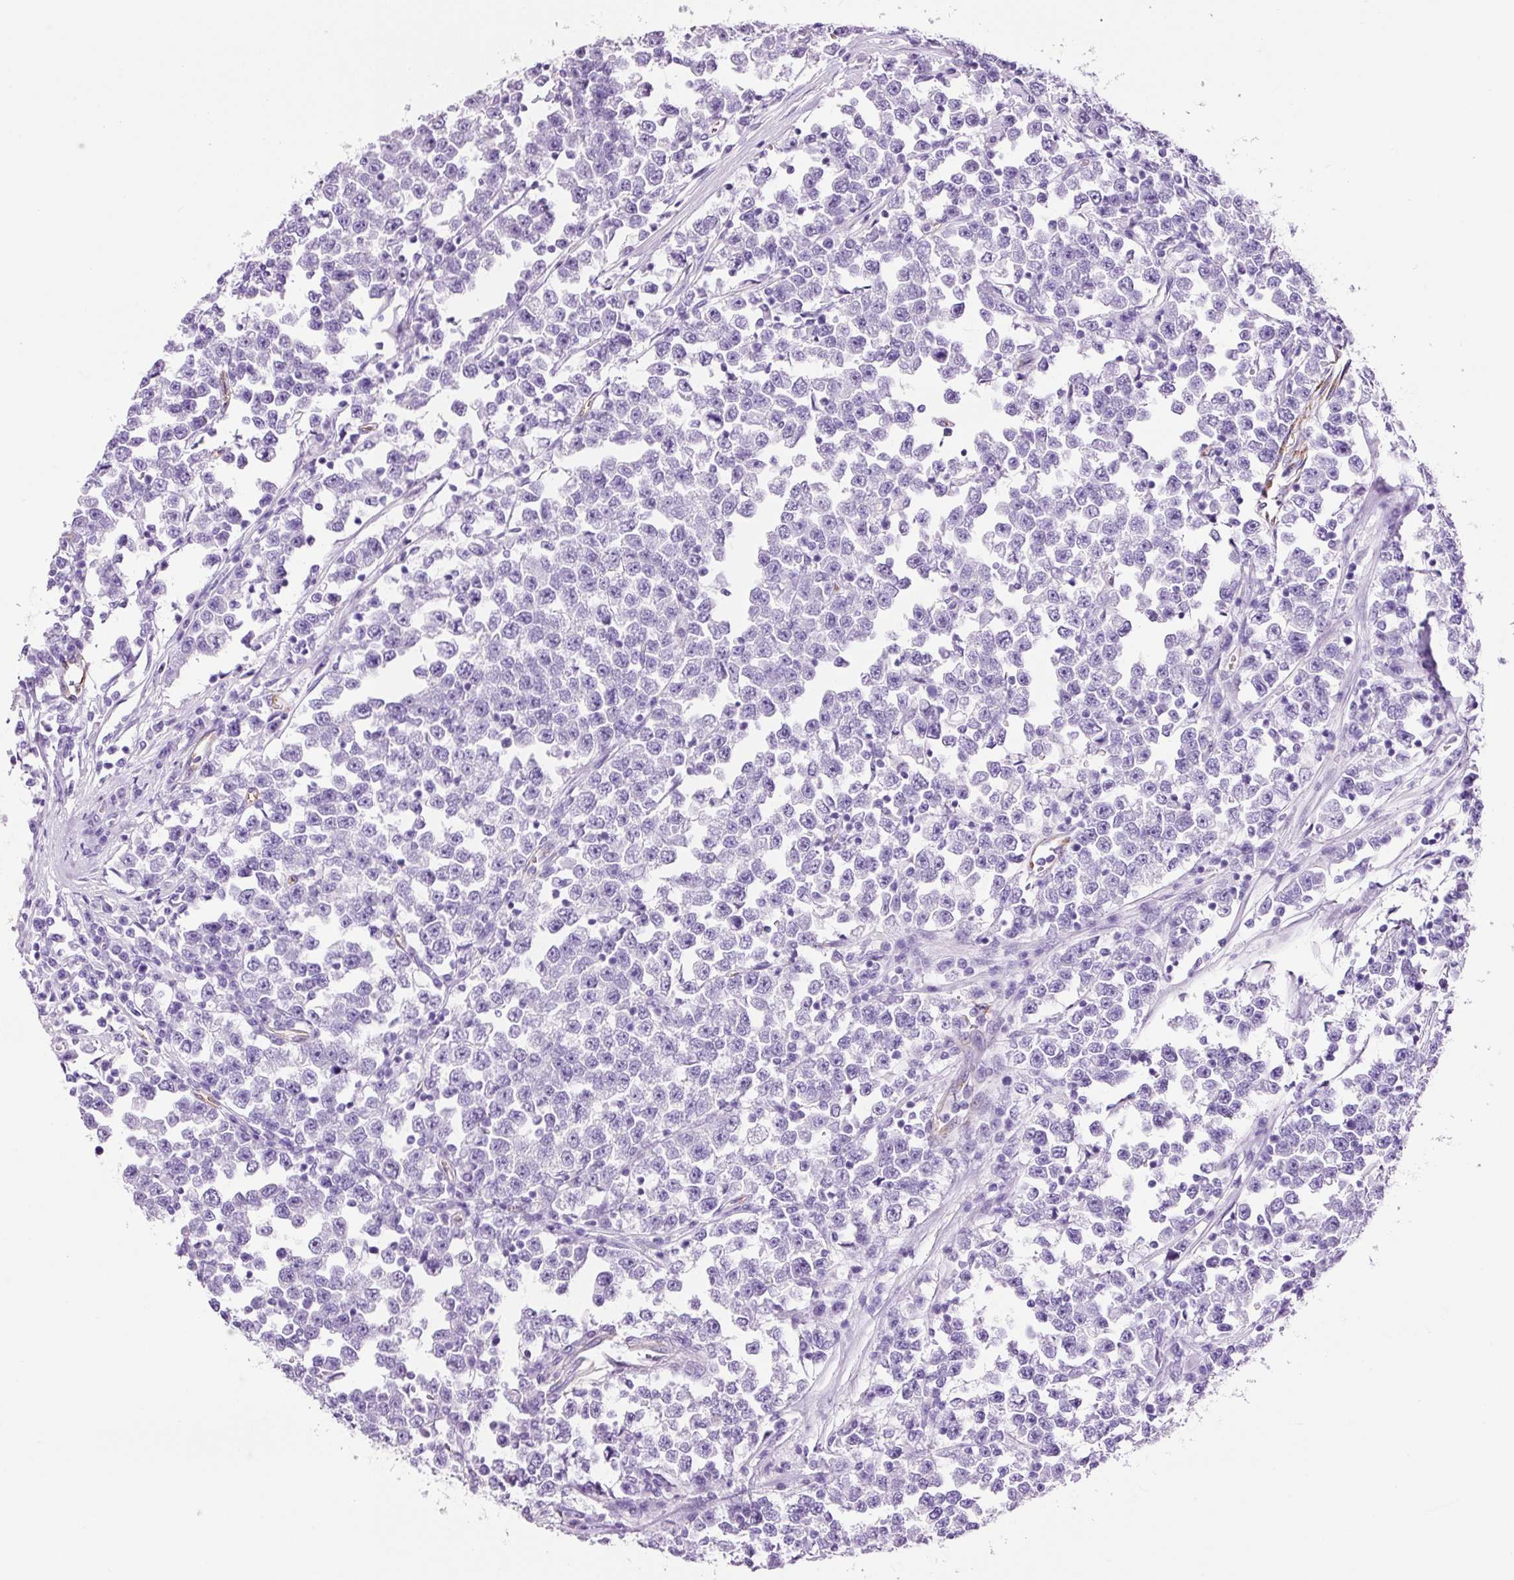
{"staining": {"intensity": "negative", "quantity": "none", "location": "none"}, "tissue": "testis cancer", "cell_type": "Tumor cells", "image_type": "cancer", "snomed": [{"axis": "morphology", "description": "Seminoma, NOS"}, {"axis": "topography", "description": "Testis"}], "caption": "Testis cancer was stained to show a protein in brown. There is no significant positivity in tumor cells.", "gene": "ADSS1", "patient": {"sex": "male", "age": 43}}